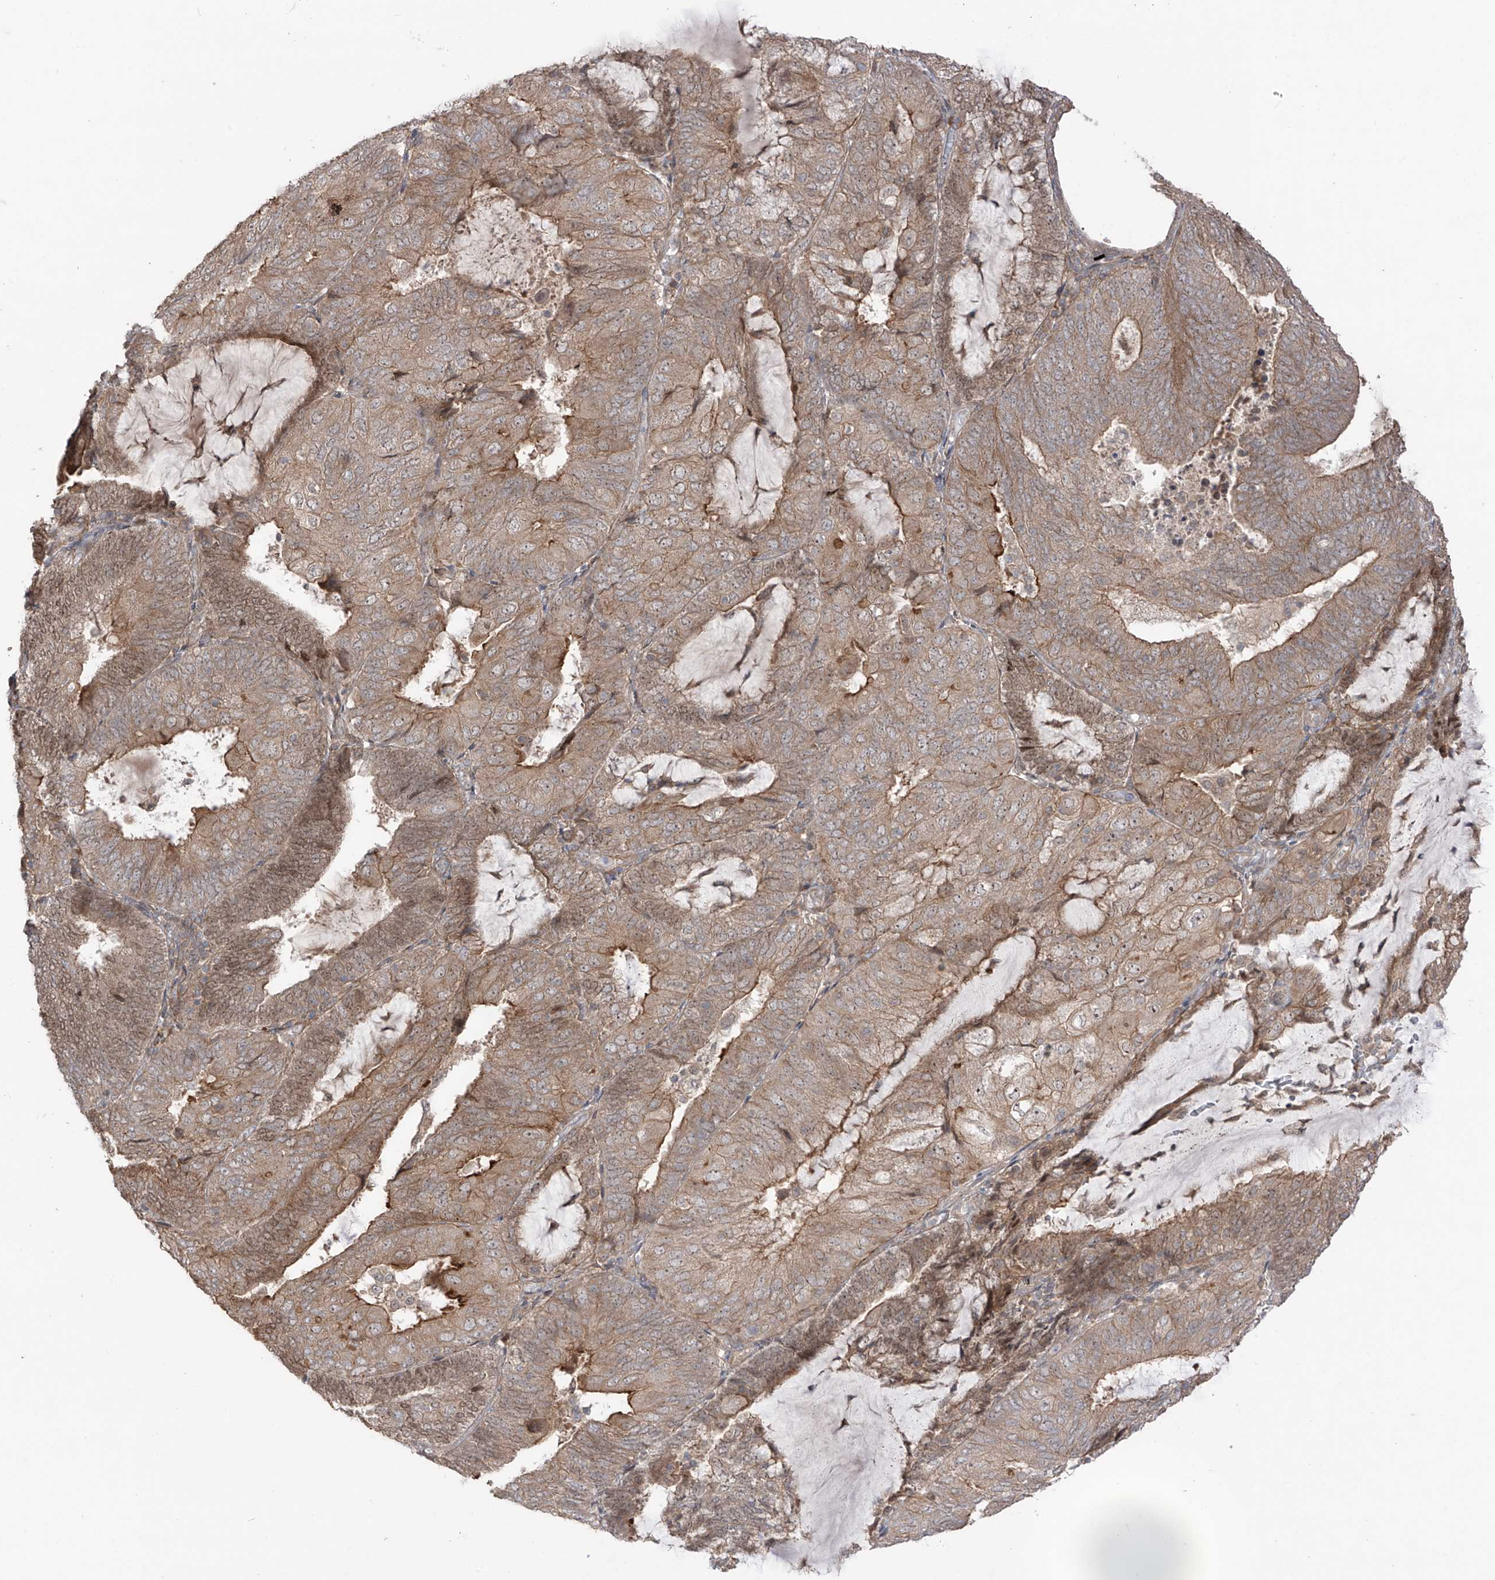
{"staining": {"intensity": "weak", "quantity": ">75%", "location": "cytoplasmic/membranous"}, "tissue": "endometrial cancer", "cell_type": "Tumor cells", "image_type": "cancer", "snomed": [{"axis": "morphology", "description": "Adenocarcinoma, NOS"}, {"axis": "topography", "description": "Endometrium"}], "caption": "Immunohistochemistry histopathology image of neoplastic tissue: human endometrial cancer (adenocarcinoma) stained using IHC reveals low levels of weak protein expression localized specifically in the cytoplasmic/membranous of tumor cells, appearing as a cytoplasmic/membranous brown color.", "gene": "LRRC74A", "patient": {"sex": "female", "age": 81}}